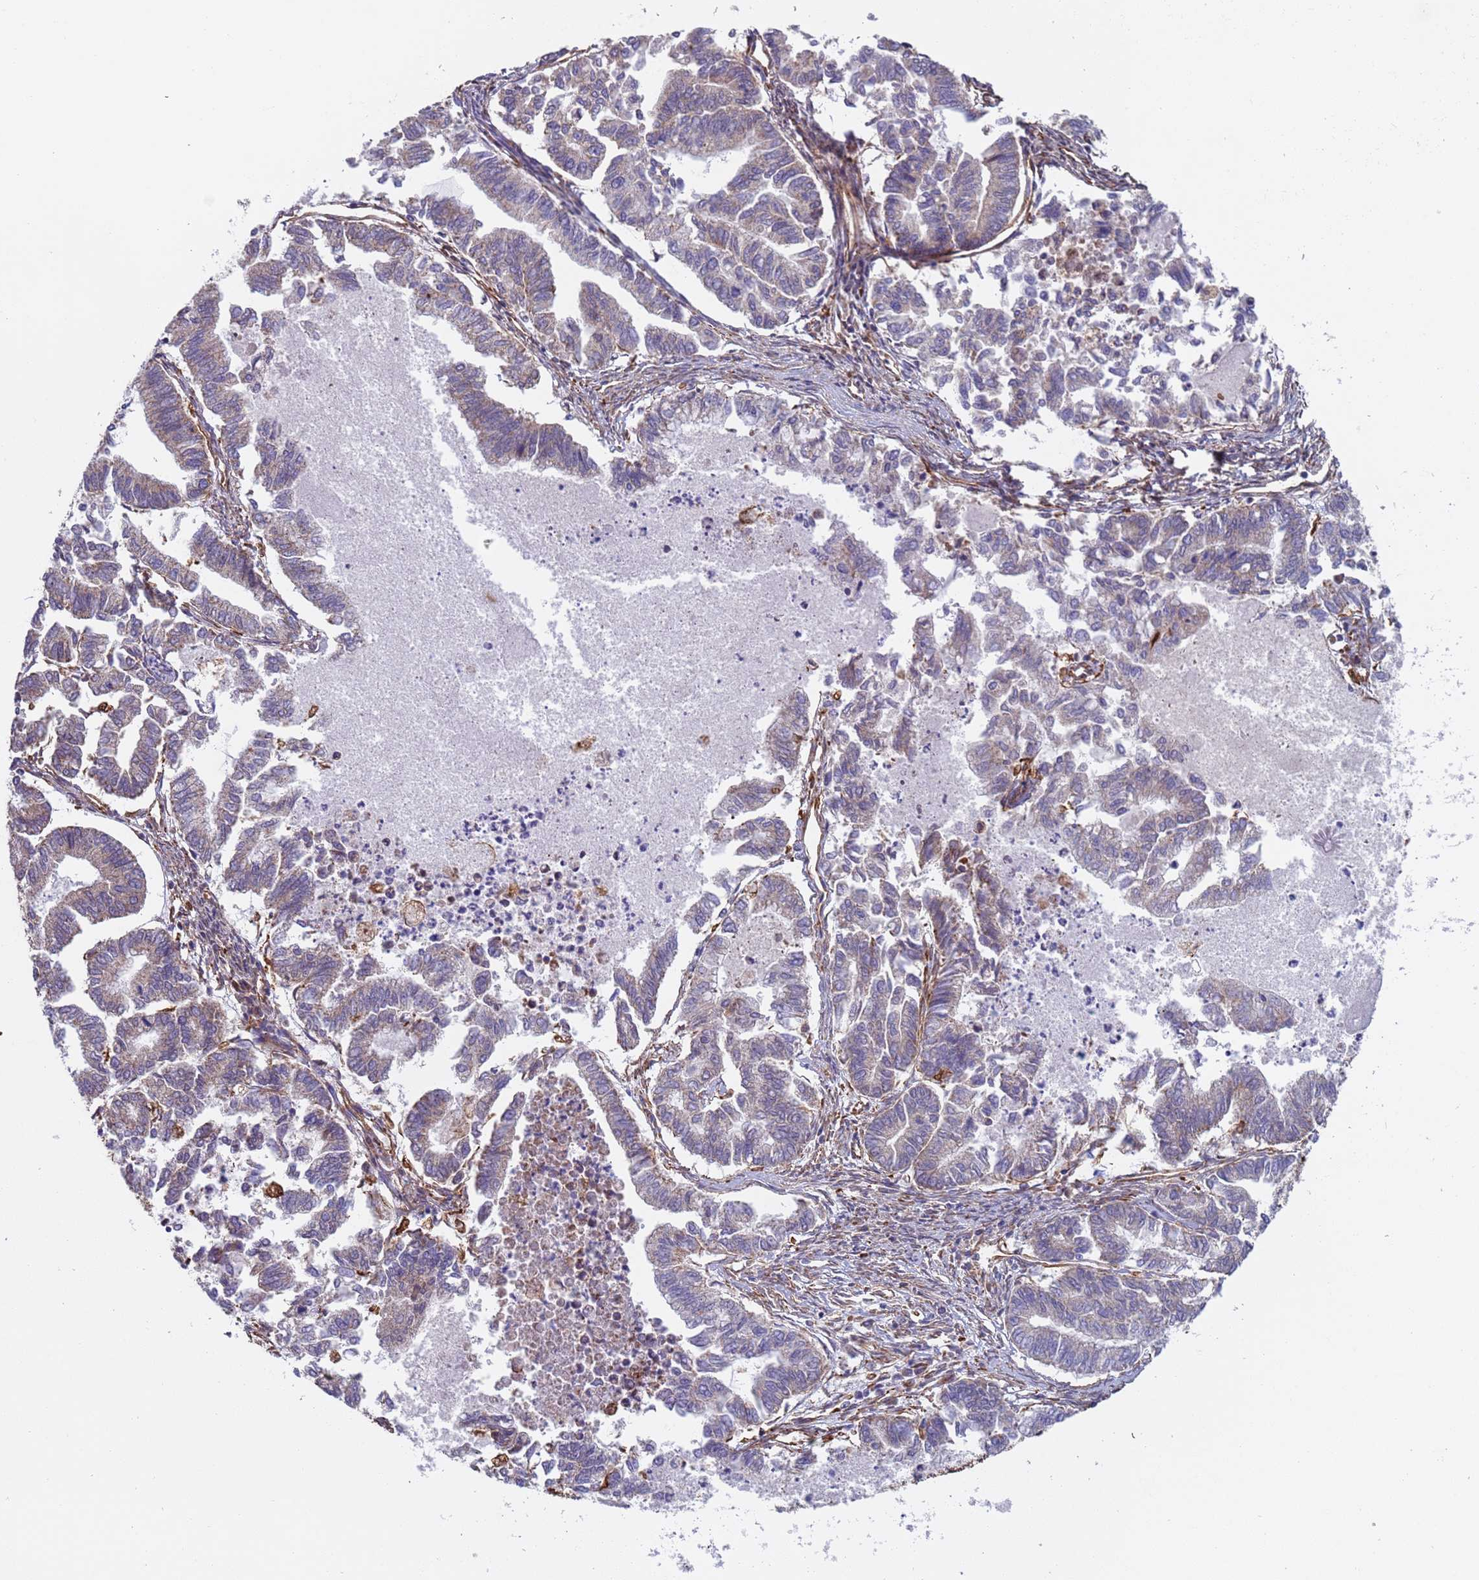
{"staining": {"intensity": "weak", "quantity": "<25%", "location": "cytoplasmic/membranous"}, "tissue": "endometrial cancer", "cell_type": "Tumor cells", "image_type": "cancer", "snomed": [{"axis": "morphology", "description": "Adenocarcinoma, NOS"}, {"axis": "topography", "description": "Endometrium"}], "caption": "Endometrial adenocarcinoma stained for a protein using immunohistochemistry exhibits no staining tumor cells.", "gene": "NUDT12", "patient": {"sex": "female", "age": 79}}